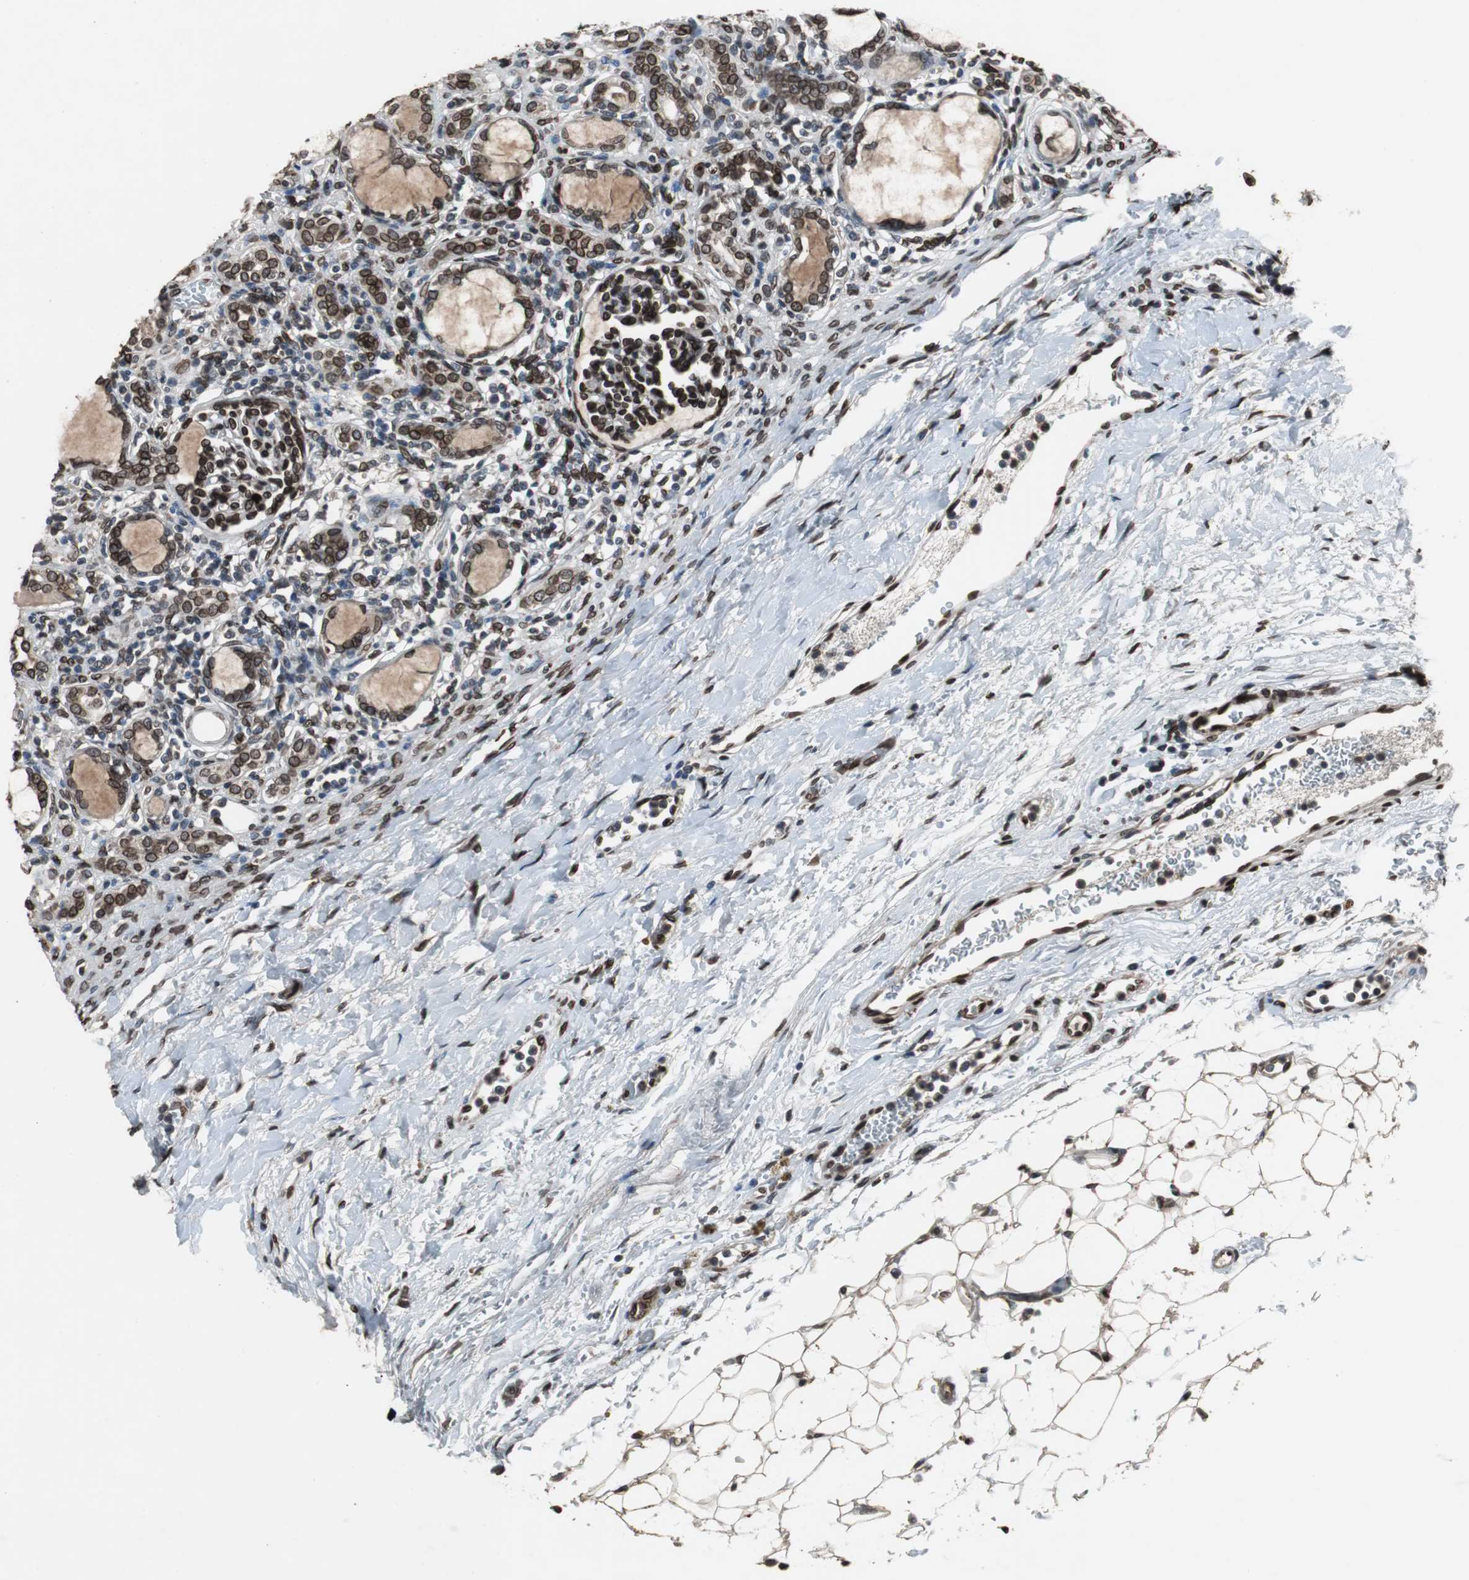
{"staining": {"intensity": "strong", "quantity": ">75%", "location": "cytoplasmic/membranous,nuclear"}, "tissue": "kidney", "cell_type": "Cells in glomeruli", "image_type": "normal", "snomed": [{"axis": "morphology", "description": "Normal tissue, NOS"}, {"axis": "topography", "description": "Kidney"}], "caption": "The photomicrograph shows staining of benign kidney, revealing strong cytoplasmic/membranous,nuclear protein staining (brown color) within cells in glomeruli. (DAB IHC with brightfield microscopy, high magnification).", "gene": "LMNA", "patient": {"sex": "male", "age": 7}}